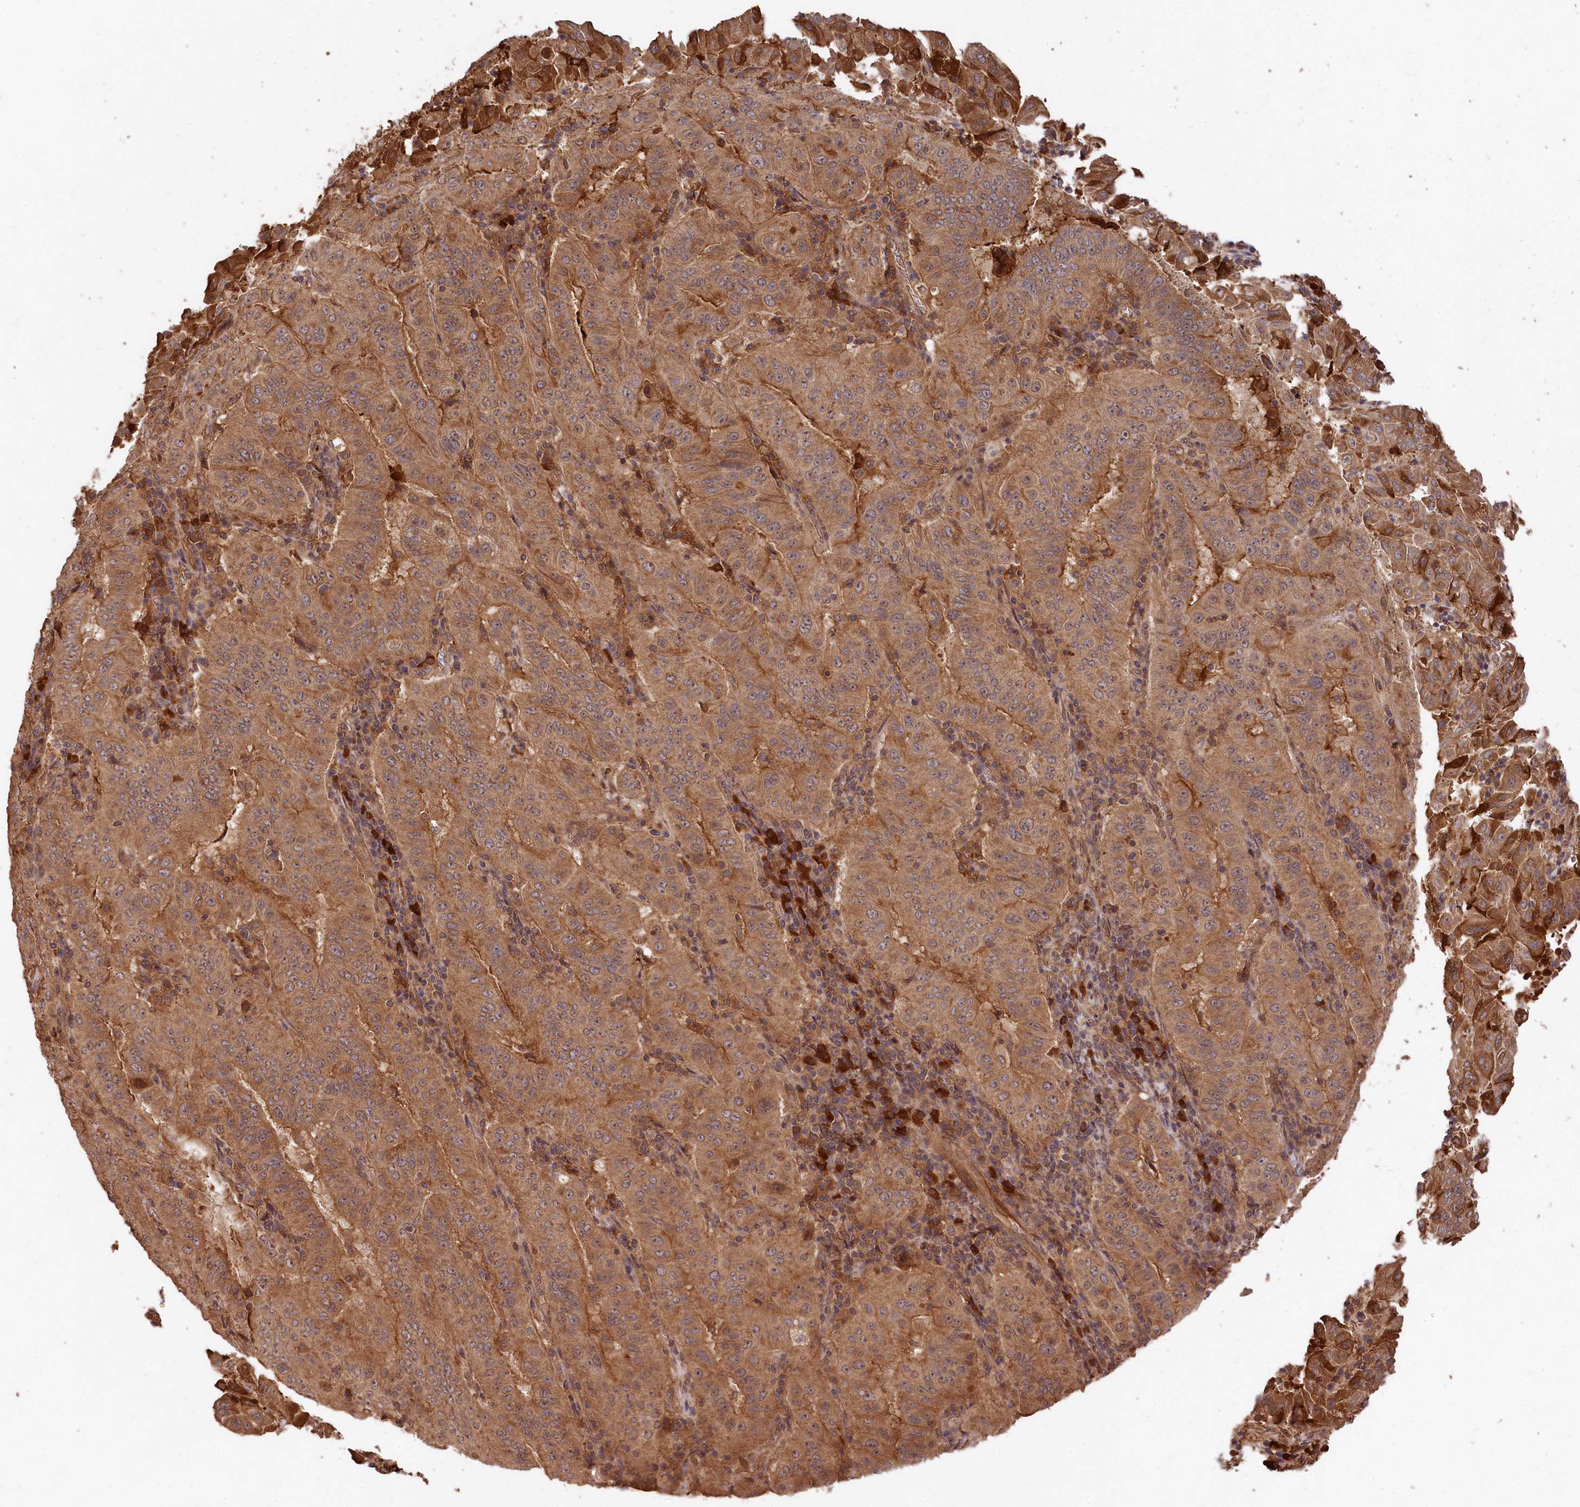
{"staining": {"intensity": "moderate", "quantity": ">75%", "location": "cytoplasmic/membranous"}, "tissue": "pancreatic cancer", "cell_type": "Tumor cells", "image_type": "cancer", "snomed": [{"axis": "morphology", "description": "Adenocarcinoma, NOS"}, {"axis": "topography", "description": "Pancreas"}], "caption": "A medium amount of moderate cytoplasmic/membranous staining is seen in about >75% of tumor cells in pancreatic adenocarcinoma tissue.", "gene": "MCF2L2", "patient": {"sex": "male", "age": 63}}